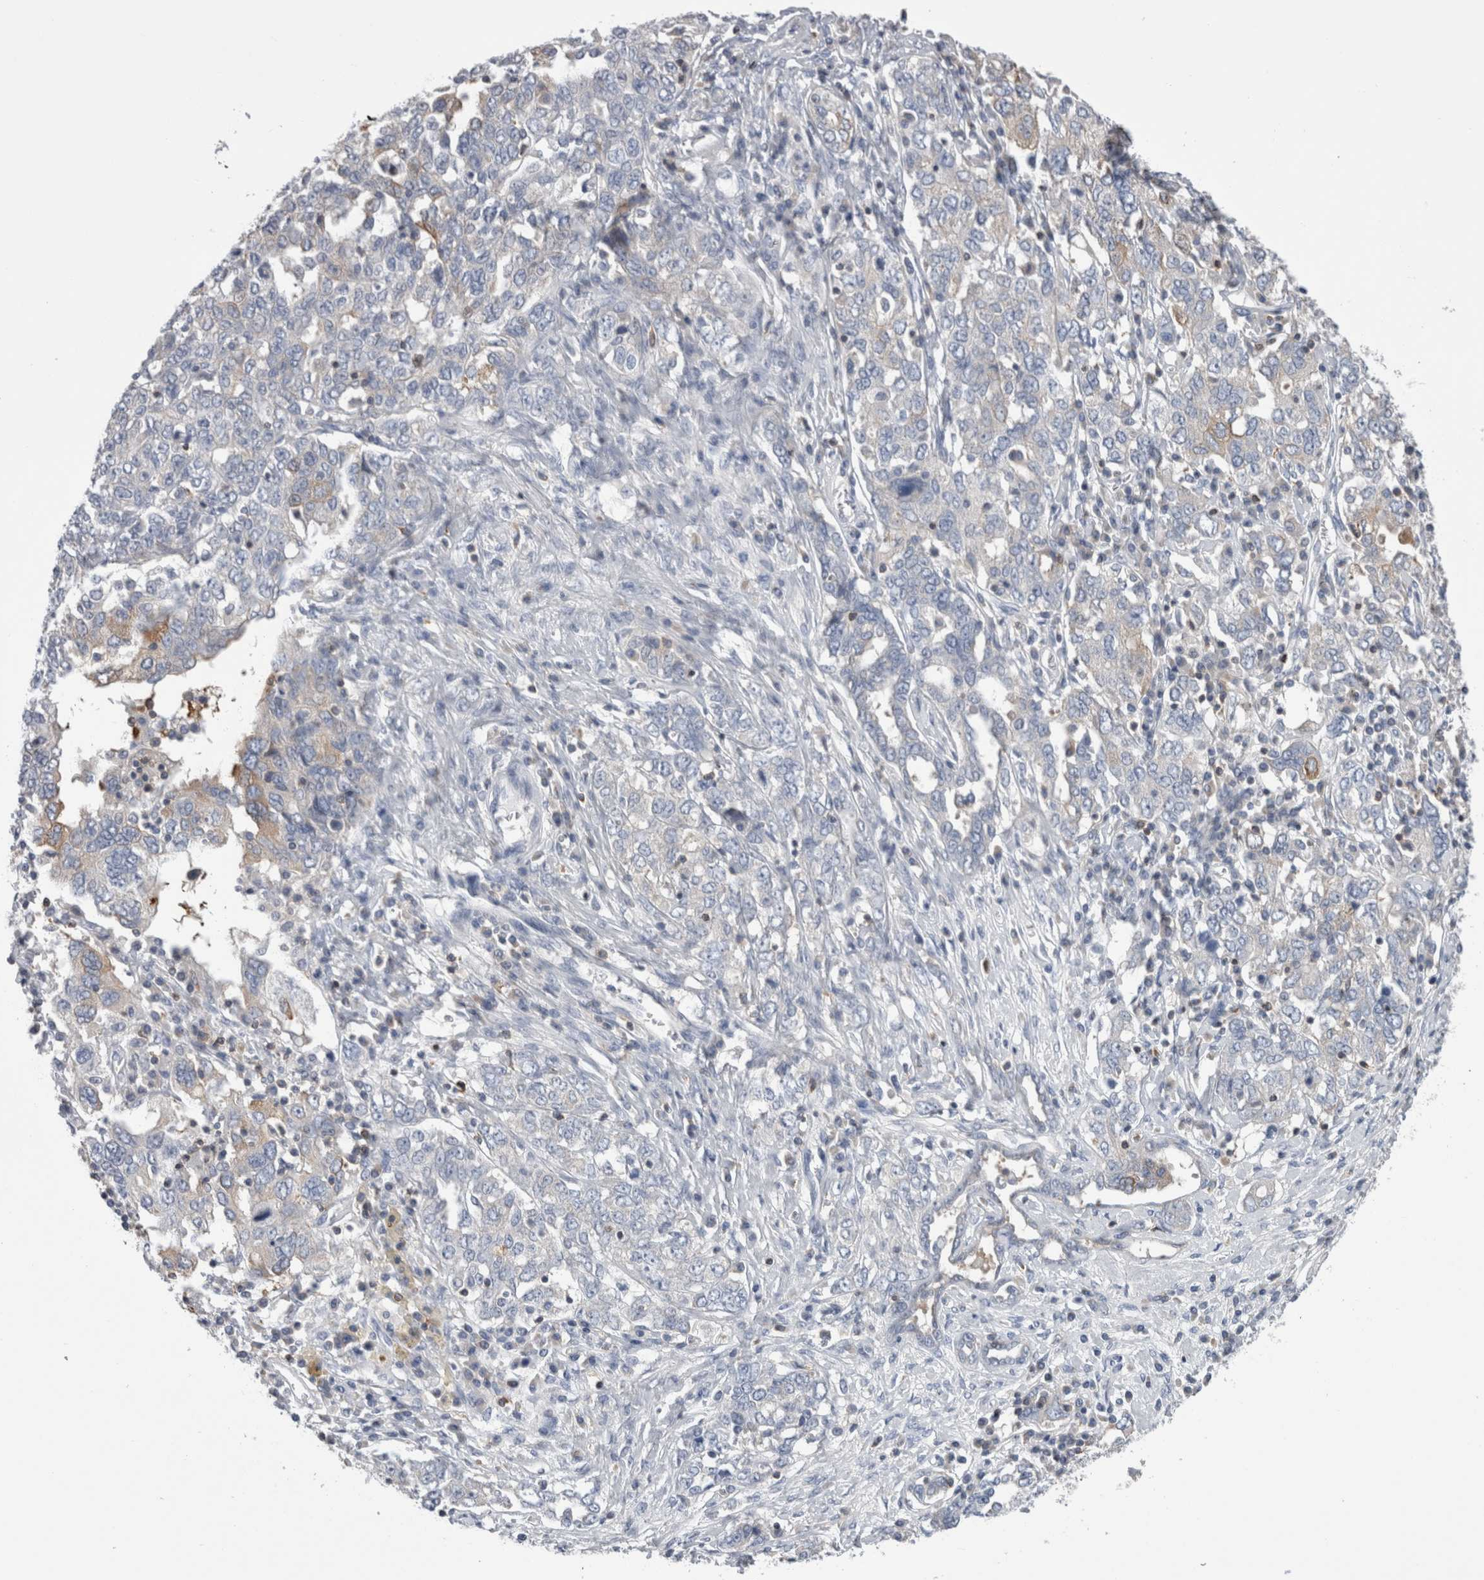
{"staining": {"intensity": "moderate", "quantity": "<25%", "location": "cytoplasmic/membranous"}, "tissue": "ovarian cancer", "cell_type": "Tumor cells", "image_type": "cancer", "snomed": [{"axis": "morphology", "description": "Carcinoma, endometroid"}, {"axis": "topography", "description": "Ovary"}], "caption": "Ovarian cancer stained with a brown dye shows moderate cytoplasmic/membranous positive staining in about <25% of tumor cells.", "gene": "DCTN6", "patient": {"sex": "female", "age": 62}}